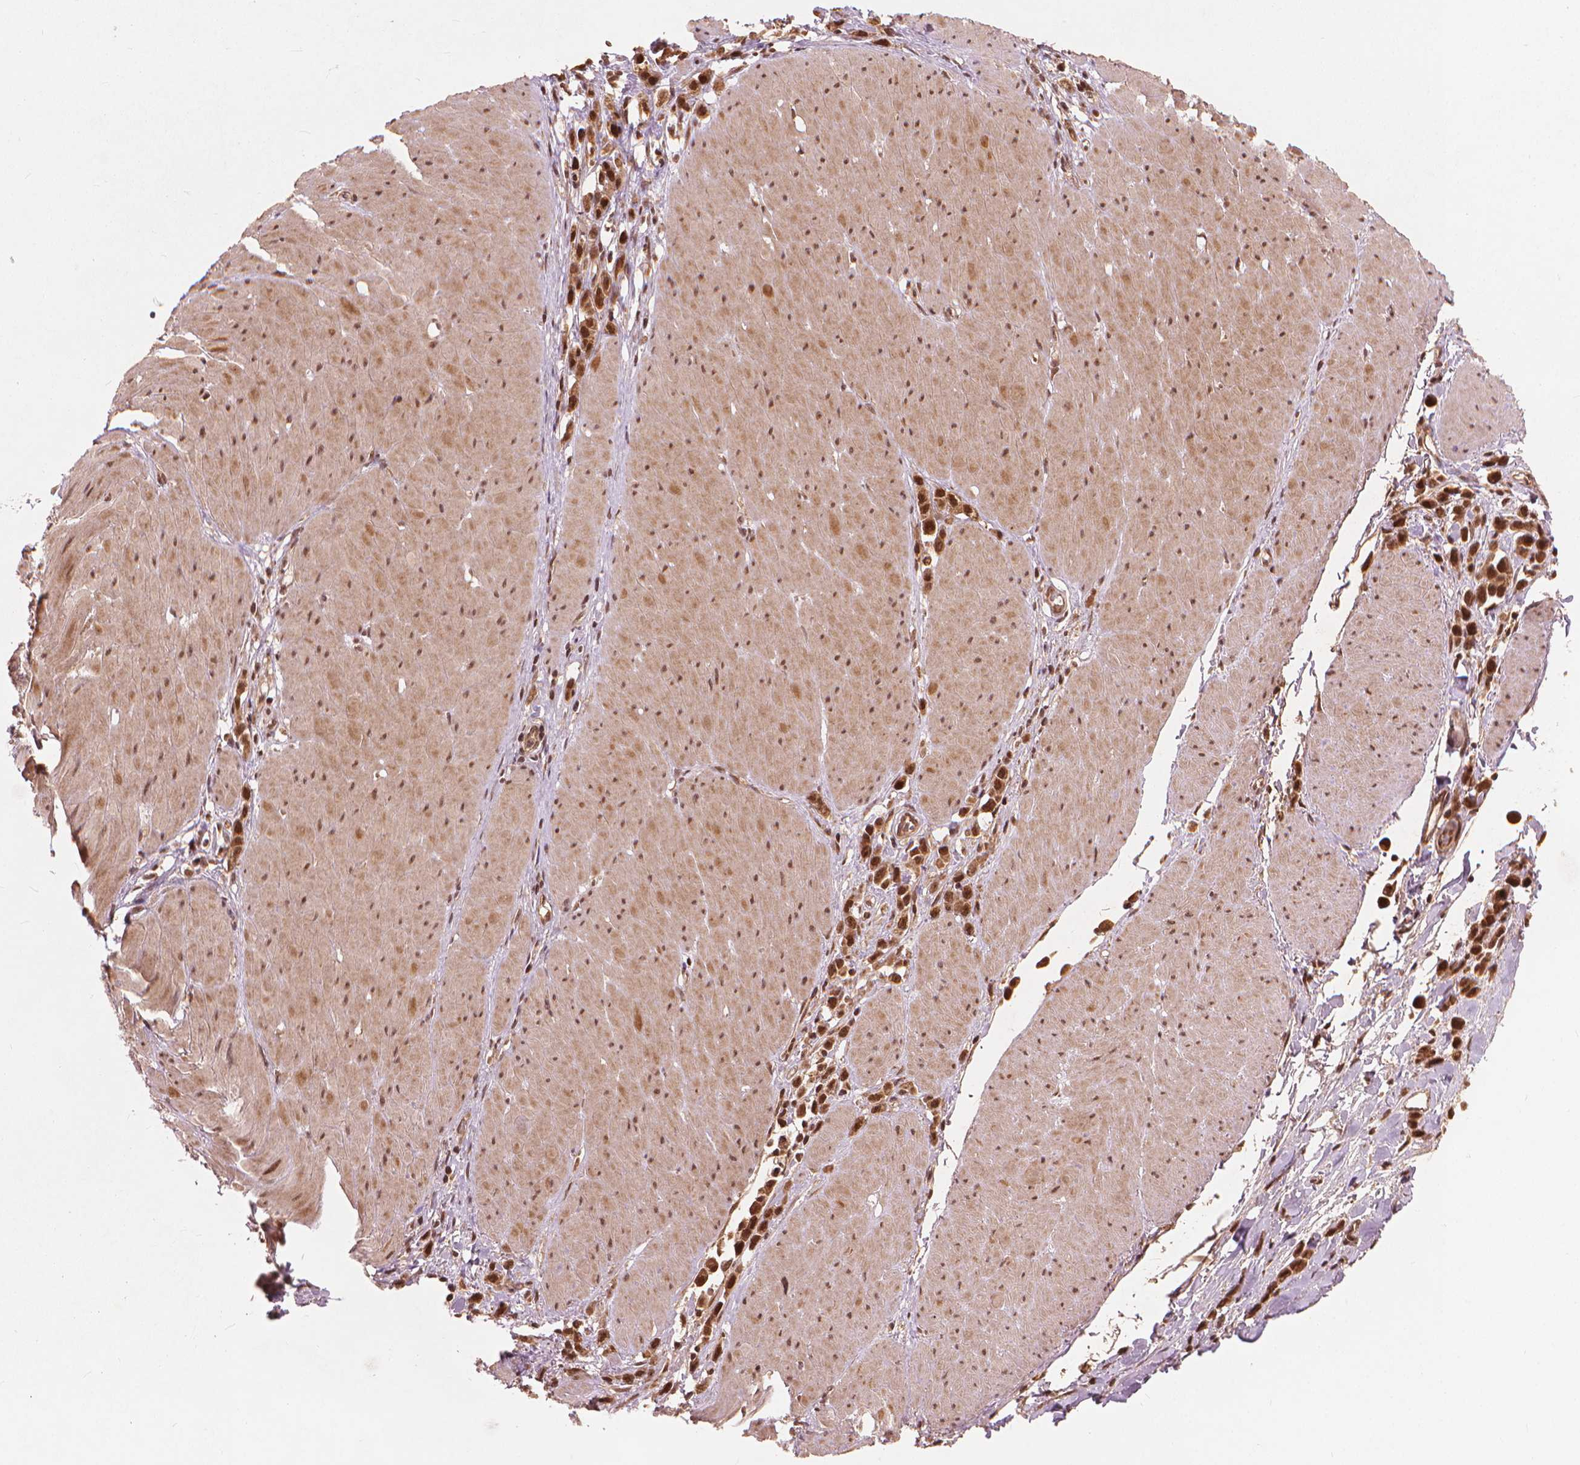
{"staining": {"intensity": "strong", "quantity": ">75%", "location": "nuclear"}, "tissue": "stomach cancer", "cell_type": "Tumor cells", "image_type": "cancer", "snomed": [{"axis": "morphology", "description": "Adenocarcinoma, NOS"}, {"axis": "topography", "description": "Stomach"}], "caption": "Human stomach adenocarcinoma stained with a brown dye demonstrates strong nuclear positive expression in approximately >75% of tumor cells.", "gene": "SSU72", "patient": {"sex": "male", "age": 47}}